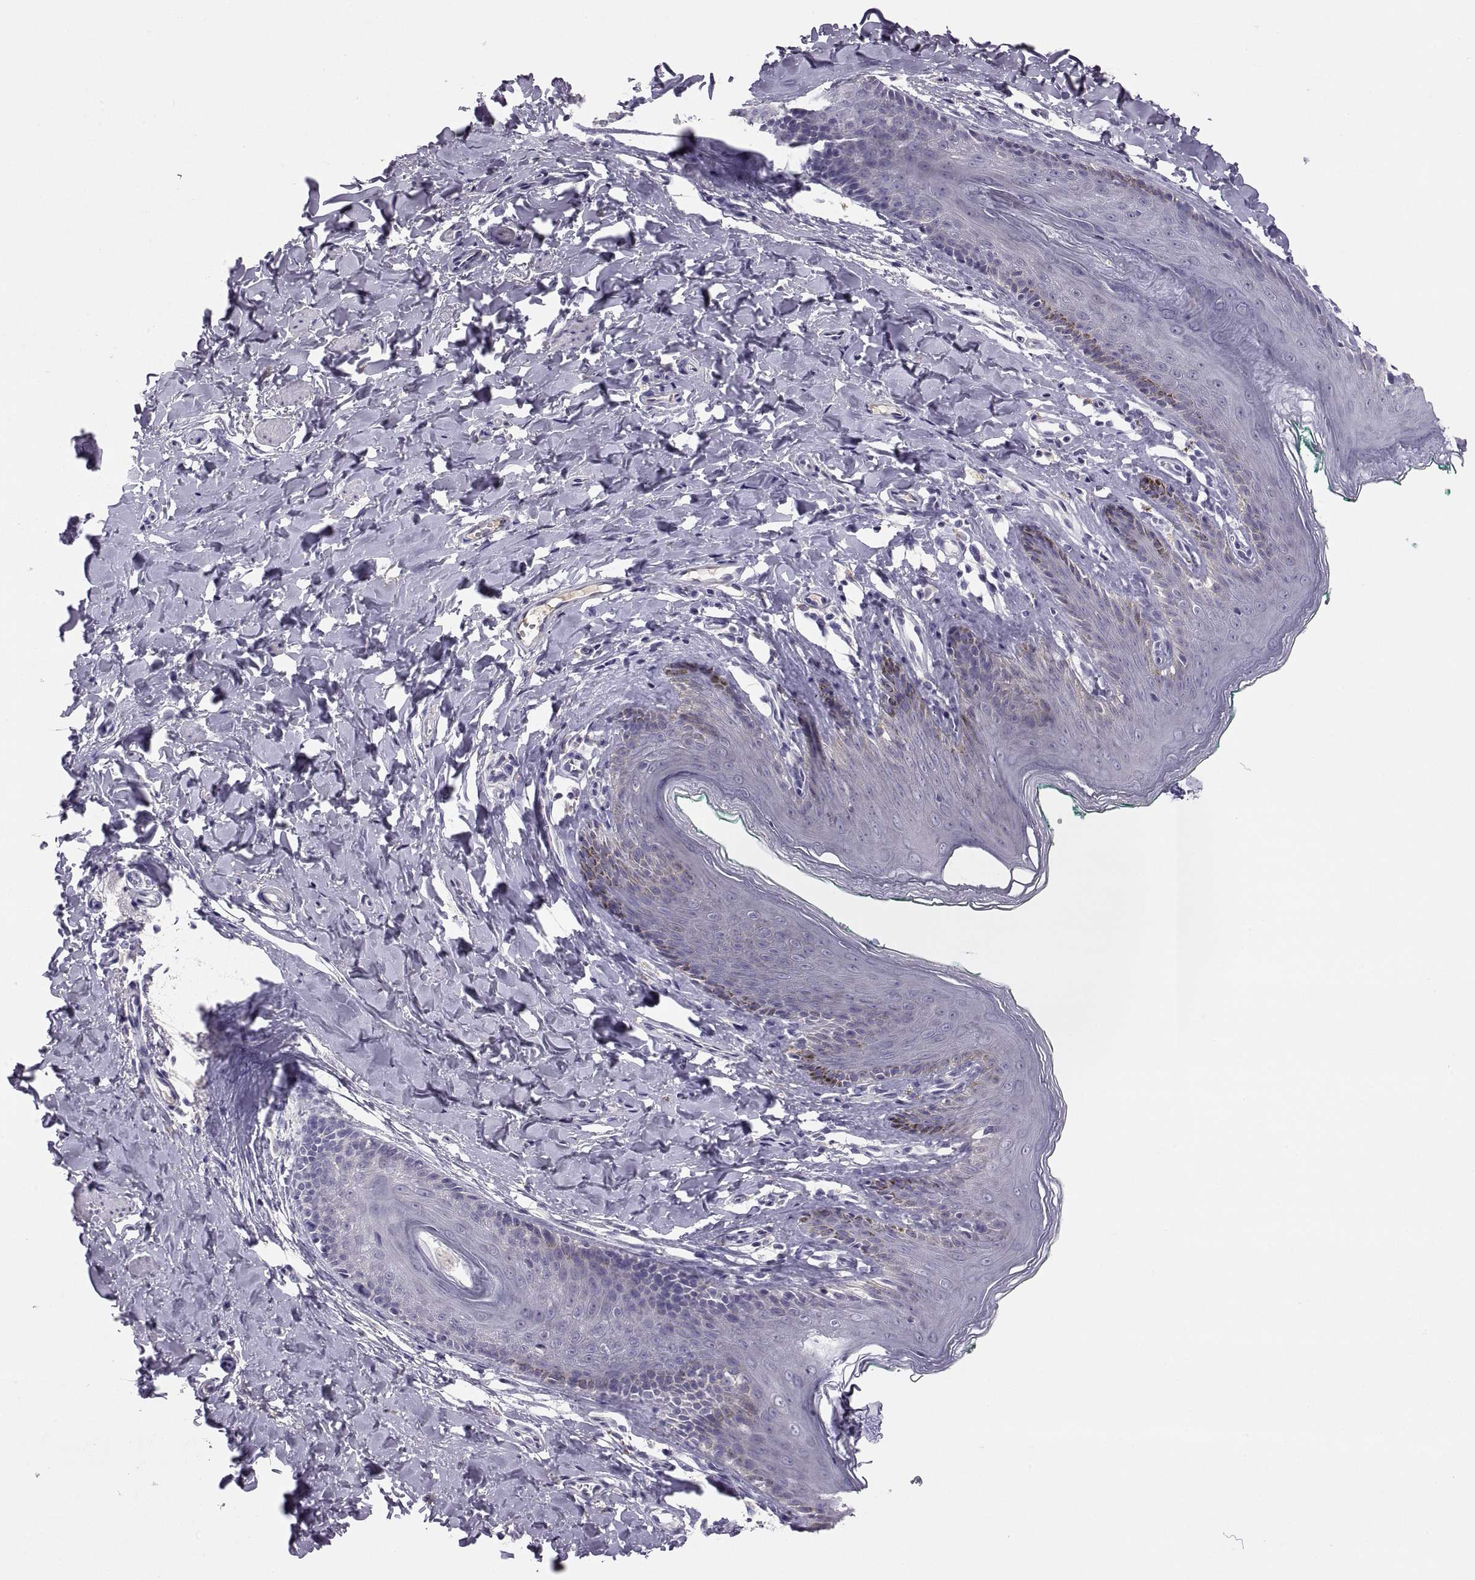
{"staining": {"intensity": "negative", "quantity": "none", "location": "none"}, "tissue": "skin", "cell_type": "Epidermal cells", "image_type": "normal", "snomed": [{"axis": "morphology", "description": "Normal tissue, NOS"}, {"axis": "topography", "description": "Vulva"}], "caption": "This micrograph is of unremarkable skin stained with IHC to label a protein in brown with the nuclei are counter-stained blue. There is no staining in epidermal cells.", "gene": "TBX19", "patient": {"sex": "female", "age": 66}}